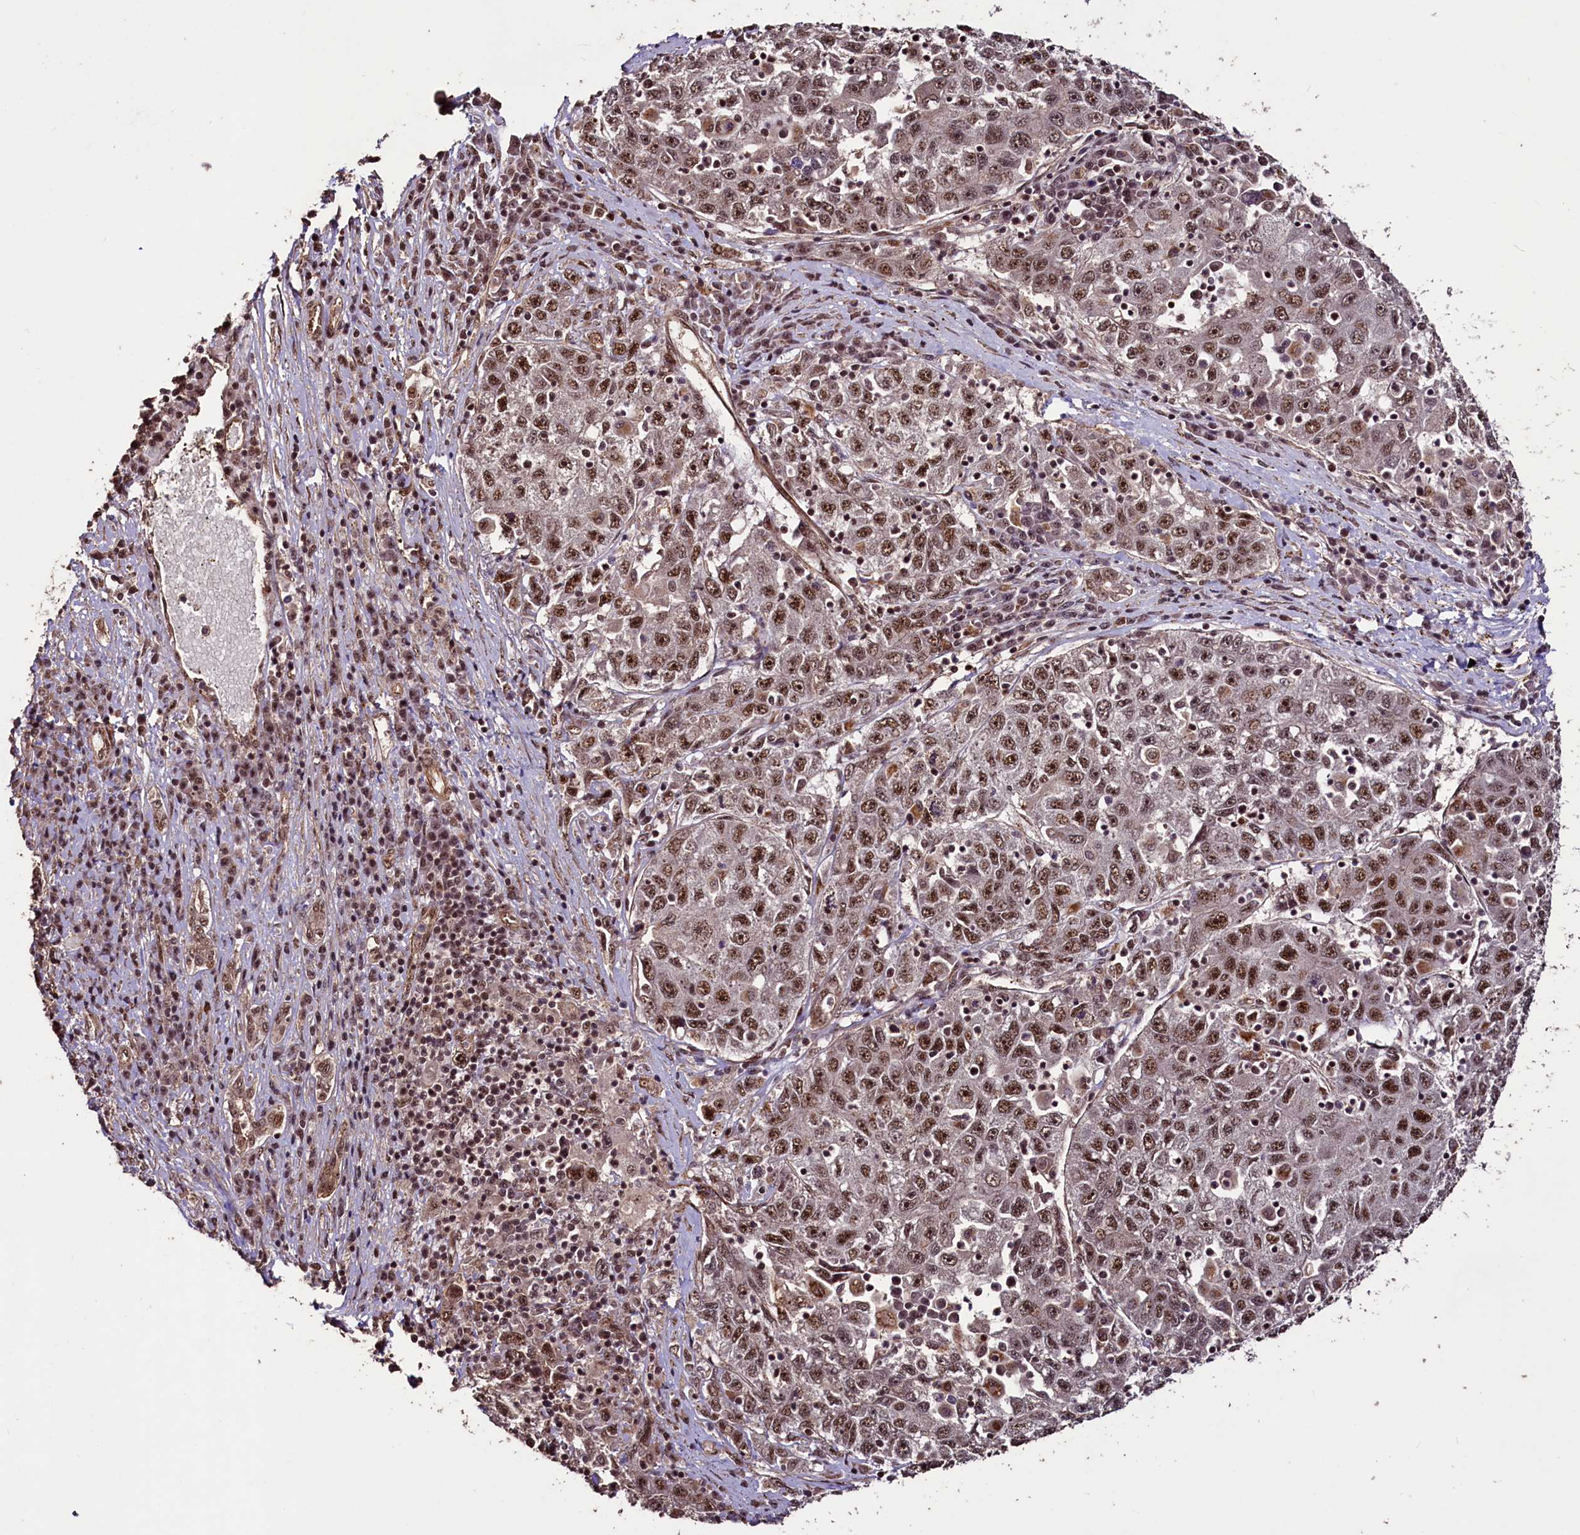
{"staining": {"intensity": "moderate", "quantity": ">75%", "location": "nuclear"}, "tissue": "liver cancer", "cell_type": "Tumor cells", "image_type": "cancer", "snomed": [{"axis": "morphology", "description": "Carcinoma, Hepatocellular, NOS"}, {"axis": "topography", "description": "Liver"}], "caption": "Immunohistochemical staining of human liver hepatocellular carcinoma shows medium levels of moderate nuclear protein expression in approximately >75% of tumor cells. Immunohistochemistry (ihc) stains the protein of interest in brown and the nuclei are stained blue.", "gene": "SFSWAP", "patient": {"sex": "male", "age": 49}}